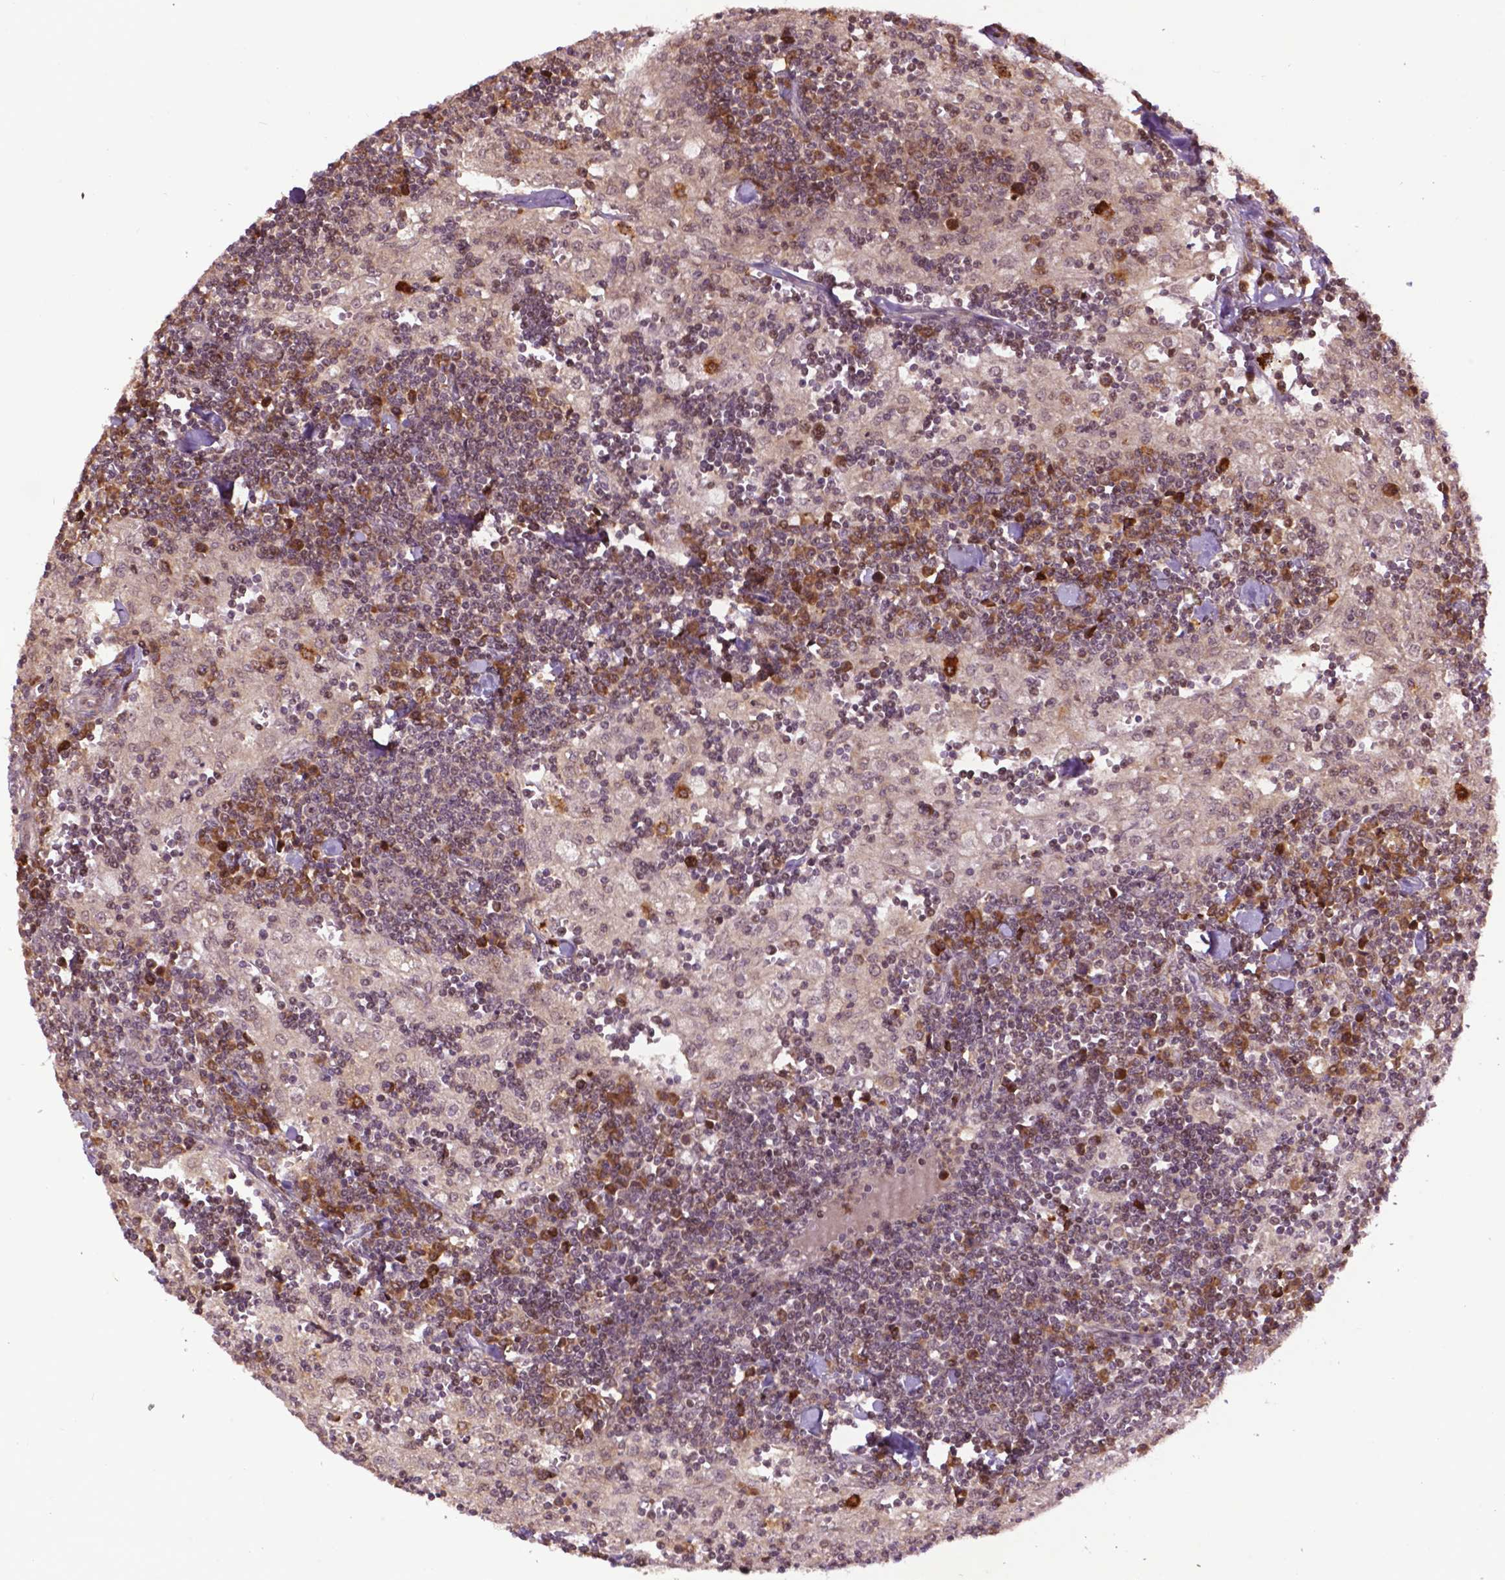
{"staining": {"intensity": "moderate", "quantity": "25%-75%", "location": "cytoplasmic/membranous,nuclear"}, "tissue": "lymph node", "cell_type": "Germinal center cells", "image_type": "normal", "snomed": [{"axis": "morphology", "description": "Normal tissue, NOS"}, {"axis": "topography", "description": "Lymph node"}], "caption": "High-magnification brightfield microscopy of benign lymph node stained with DAB (brown) and counterstained with hematoxylin (blue). germinal center cells exhibit moderate cytoplasmic/membranous,nuclear positivity is present in approximately25%-75% of cells. Using DAB (3,3'-diaminobenzidine) (brown) and hematoxylin (blue) stains, captured at high magnification using brightfield microscopy.", "gene": "TMX2", "patient": {"sex": "male", "age": 55}}